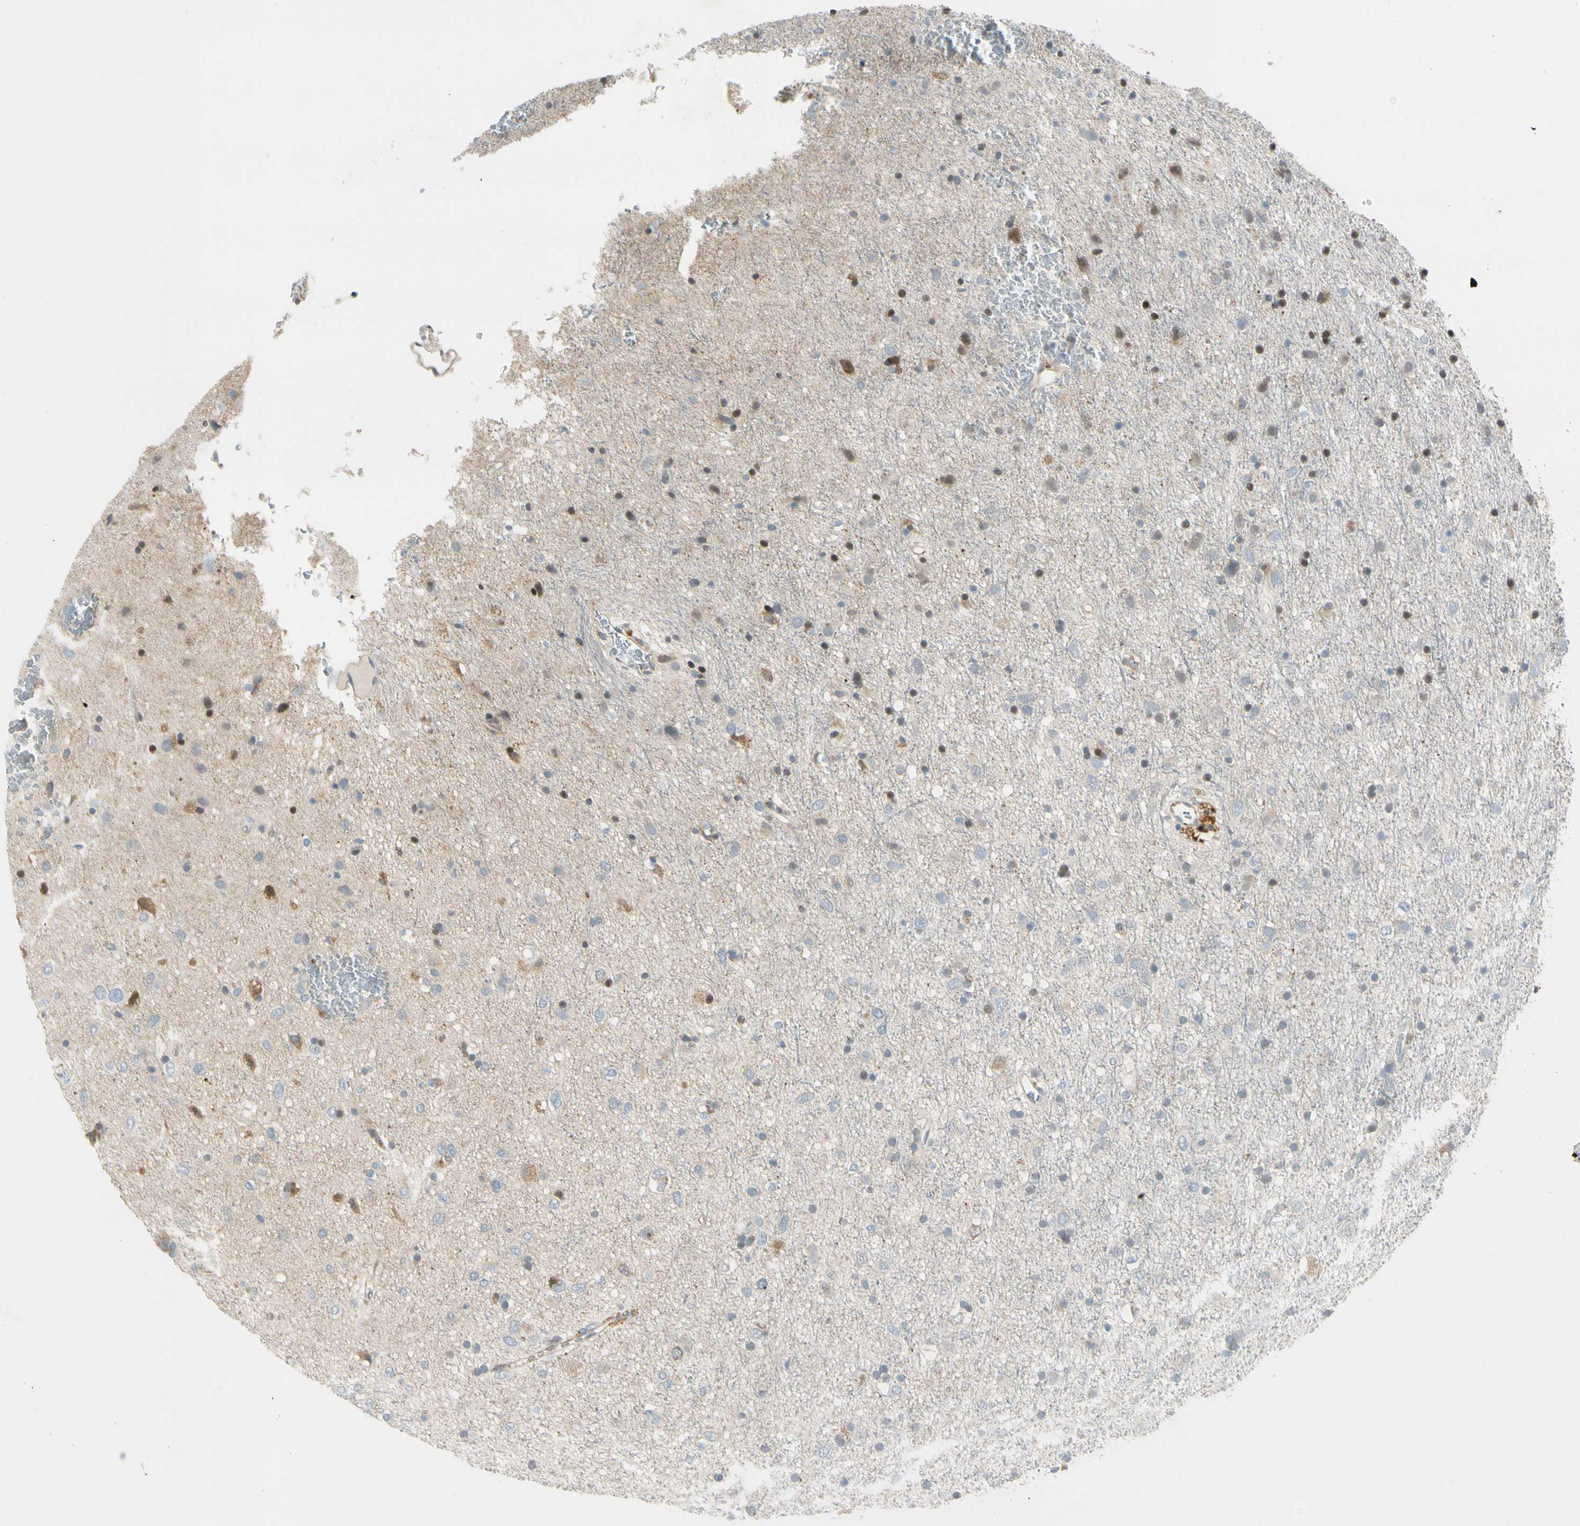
{"staining": {"intensity": "moderate", "quantity": "25%-75%", "location": "cytoplasmic/membranous,nuclear"}, "tissue": "glioma", "cell_type": "Tumor cells", "image_type": "cancer", "snomed": [{"axis": "morphology", "description": "Glioma, malignant, Low grade"}, {"axis": "topography", "description": "Brain"}], "caption": "Glioma tissue exhibits moderate cytoplasmic/membranous and nuclear positivity in about 25%-75% of tumor cells", "gene": "NPDC1", "patient": {"sex": "male", "age": 77}}